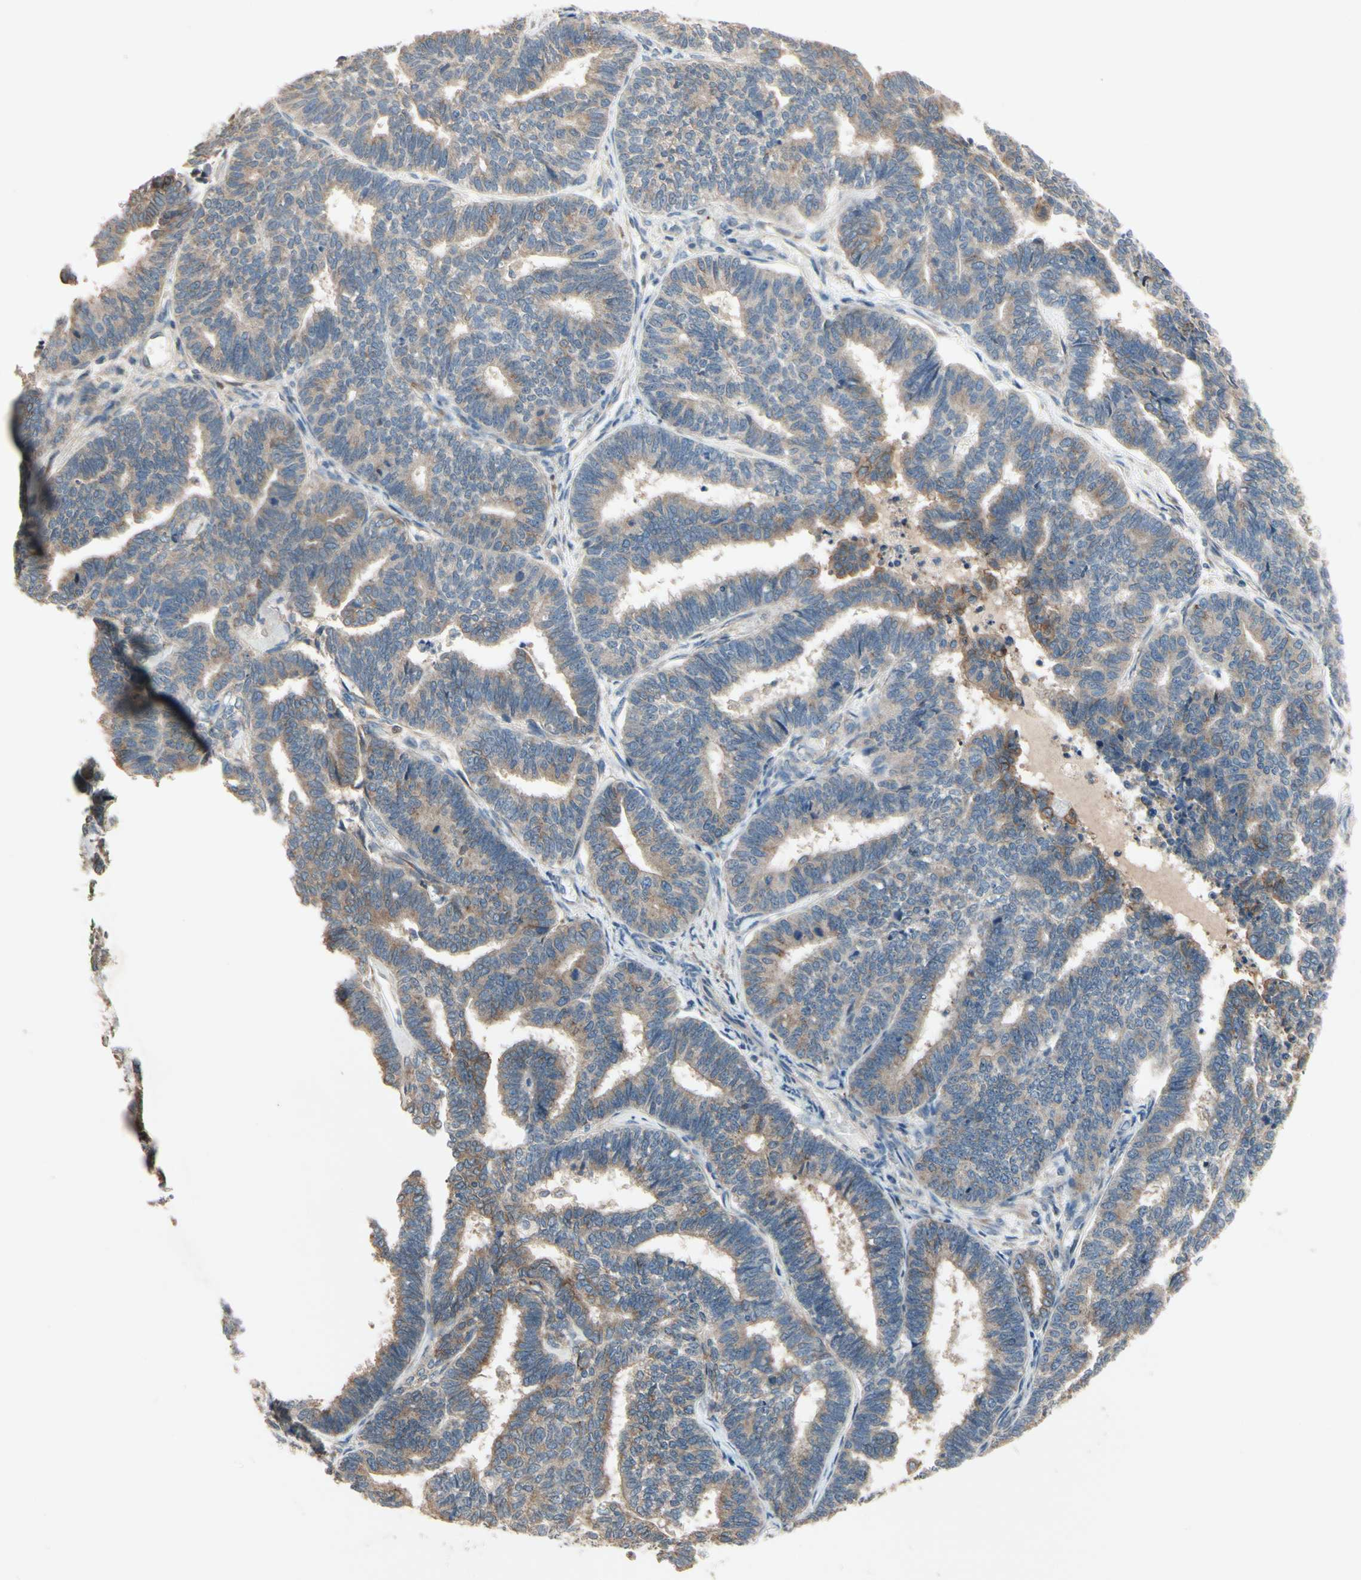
{"staining": {"intensity": "weak", "quantity": "25%-75%", "location": "cytoplasmic/membranous"}, "tissue": "endometrial cancer", "cell_type": "Tumor cells", "image_type": "cancer", "snomed": [{"axis": "morphology", "description": "Adenocarcinoma, NOS"}, {"axis": "topography", "description": "Endometrium"}], "caption": "Protein staining by IHC reveals weak cytoplasmic/membranous positivity in approximately 25%-75% of tumor cells in adenocarcinoma (endometrial). (DAB = brown stain, brightfield microscopy at high magnification).", "gene": "CGREF1", "patient": {"sex": "female", "age": 70}}